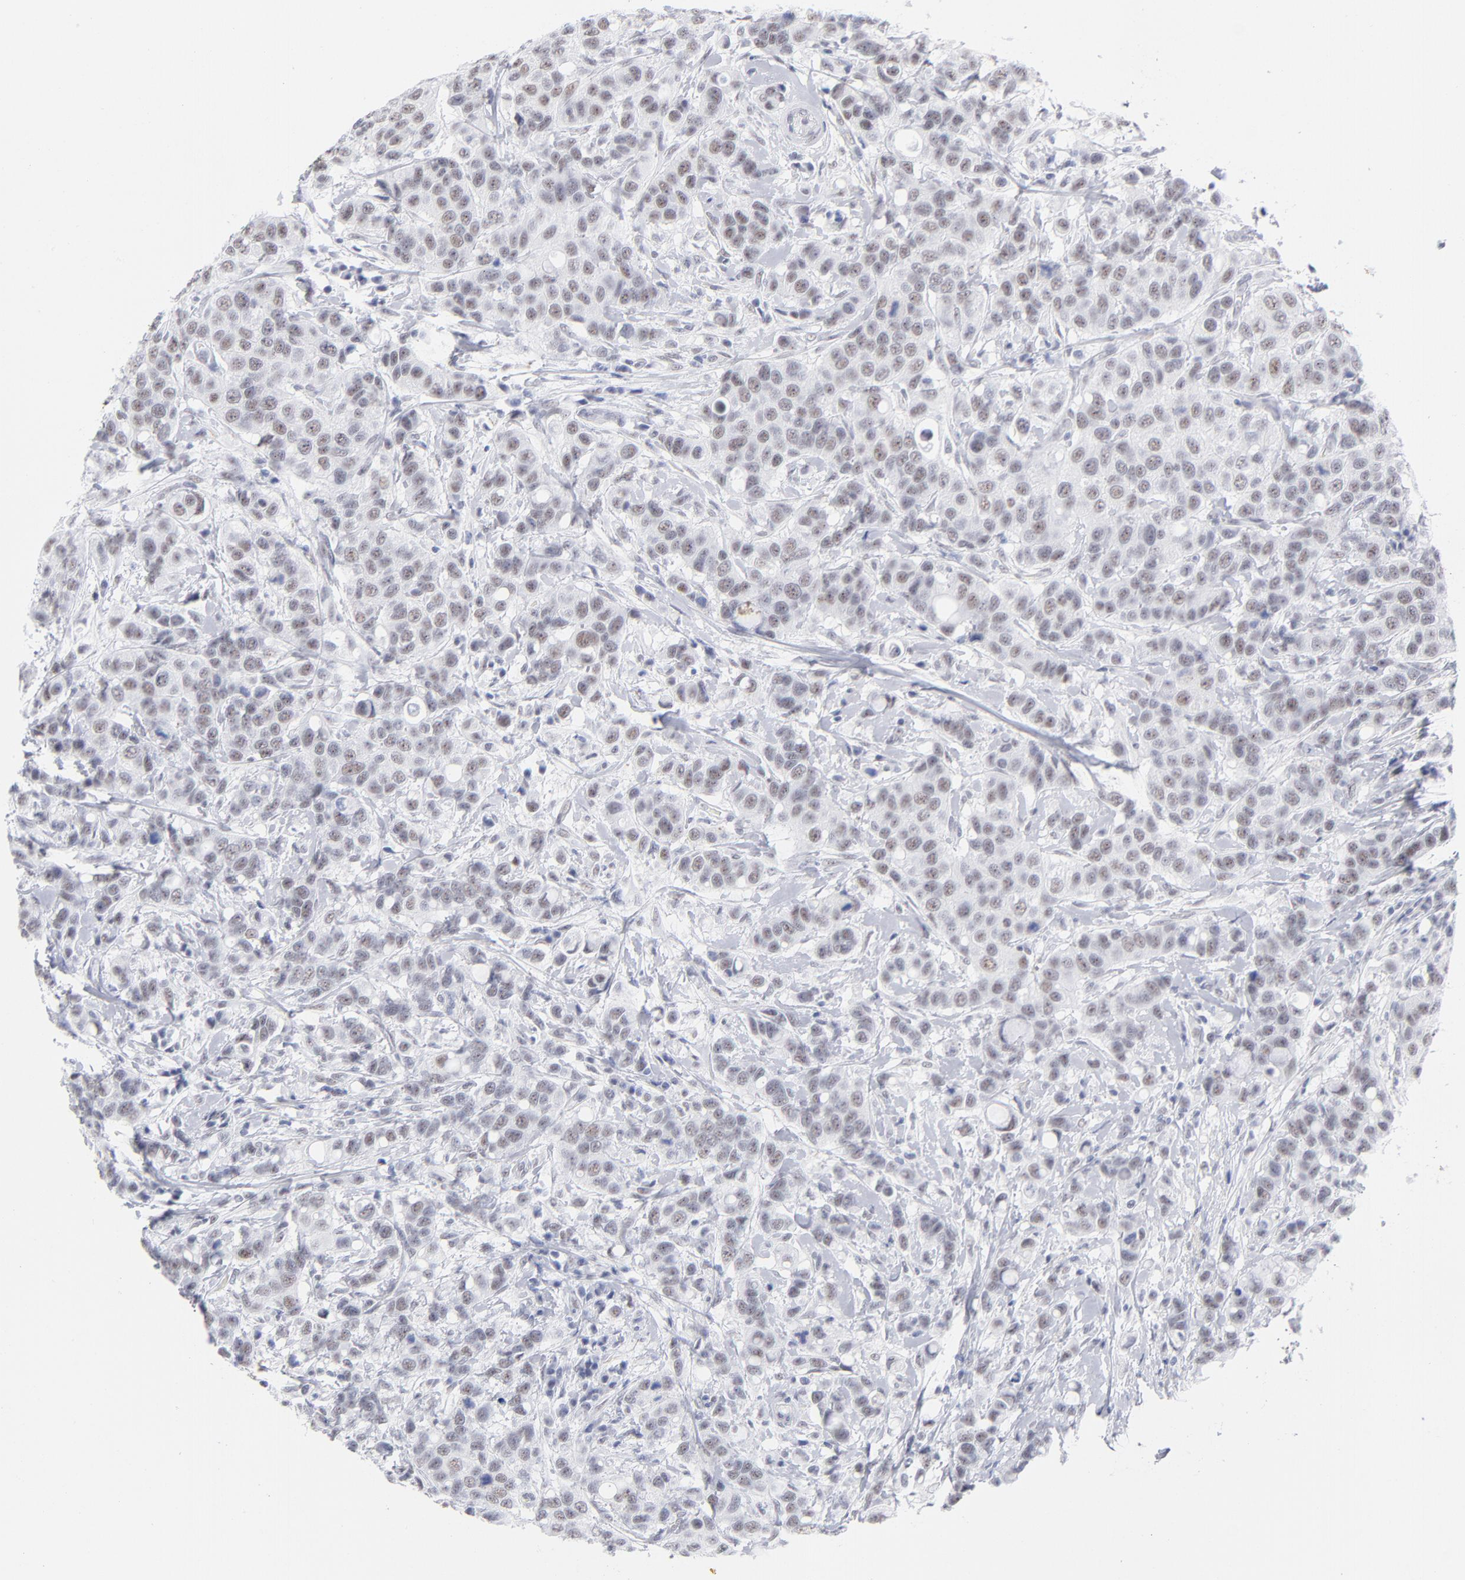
{"staining": {"intensity": "weak", "quantity": "25%-75%", "location": "nuclear"}, "tissue": "breast cancer", "cell_type": "Tumor cells", "image_type": "cancer", "snomed": [{"axis": "morphology", "description": "Duct carcinoma"}, {"axis": "topography", "description": "Breast"}], "caption": "Human breast infiltrating ductal carcinoma stained with a brown dye exhibits weak nuclear positive staining in about 25%-75% of tumor cells.", "gene": "SNRPB", "patient": {"sex": "female", "age": 27}}